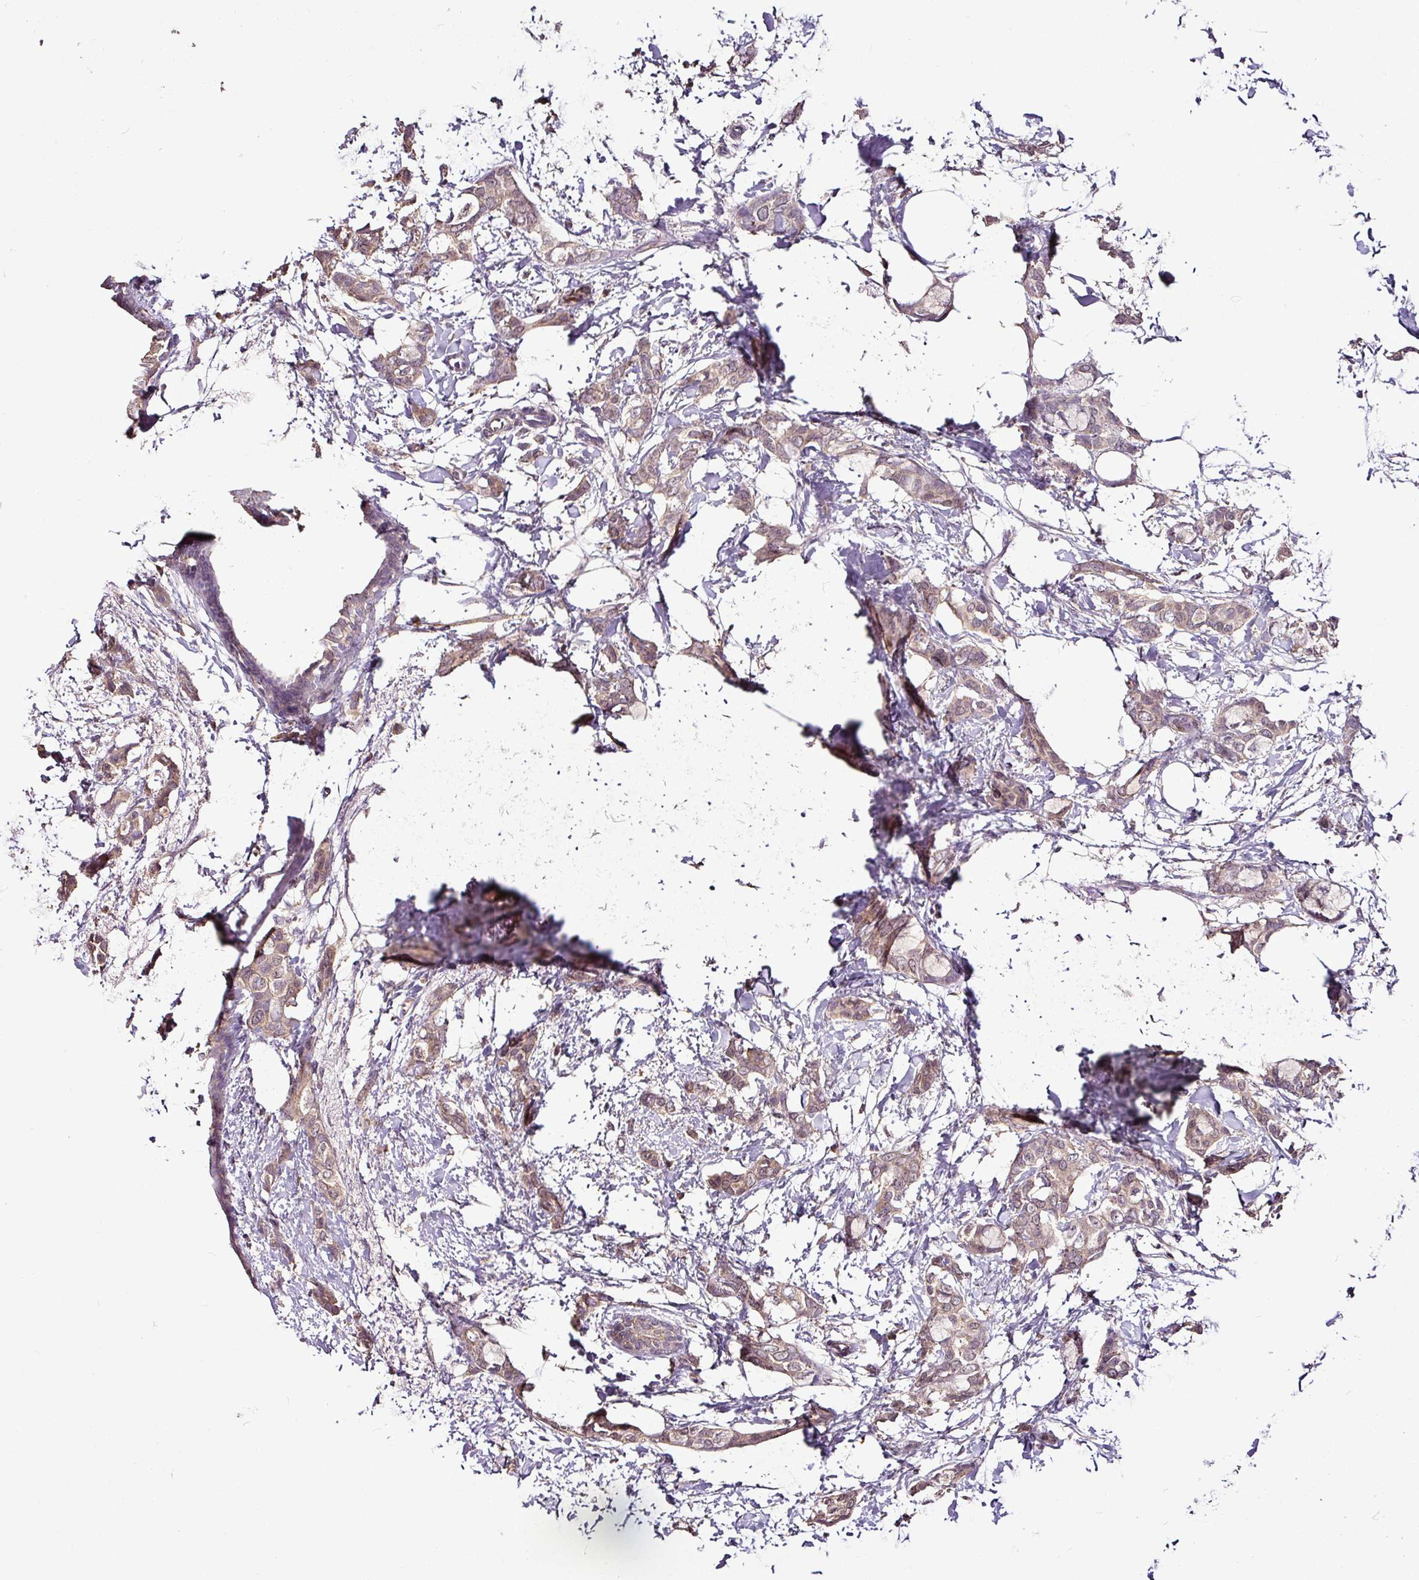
{"staining": {"intensity": "moderate", "quantity": ">75%", "location": "cytoplasmic/membranous"}, "tissue": "breast cancer", "cell_type": "Tumor cells", "image_type": "cancer", "snomed": [{"axis": "morphology", "description": "Duct carcinoma"}, {"axis": "topography", "description": "Breast"}], "caption": "Moderate cytoplasmic/membranous staining is appreciated in about >75% of tumor cells in infiltrating ductal carcinoma (breast). (Brightfield microscopy of DAB IHC at high magnification).", "gene": "RPL38", "patient": {"sex": "female", "age": 73}}